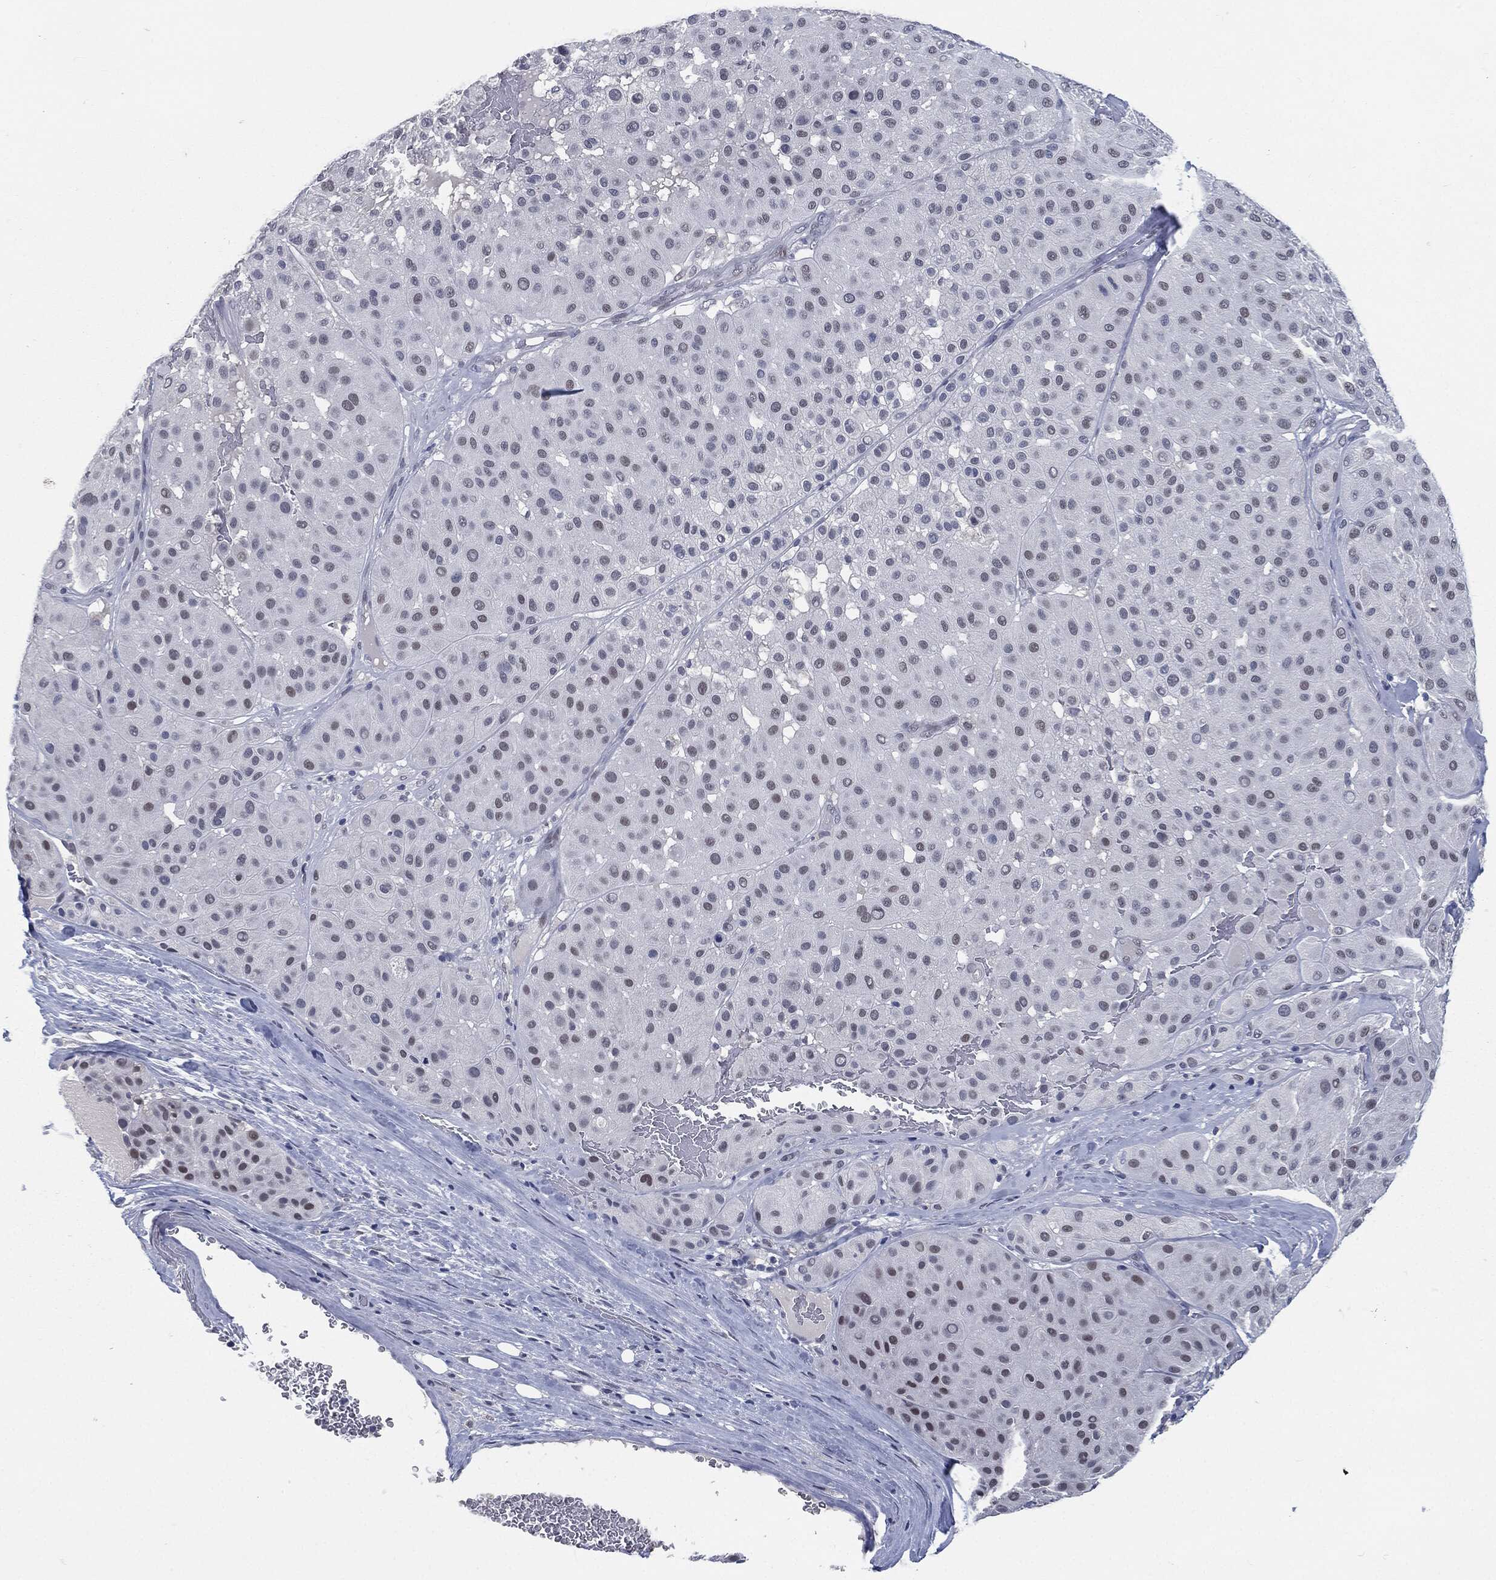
{"staining": {"intensity": "negative", "quantity": "none", "location": "none"}, "tissue": "melanoma", "cell_type": "Tumor cells", "image_type": "cancer", "snomed": [{"axis": "morphology", "description": "Malignant melanoma, Metastatic site"}, {"axis": "topography", "description": "Smooth muscle"}], "caption": "Immunohistochemistry histopathology image of neoplastic tissue: melanoma stained with DAB (3,3'-diaminobenzidine) displays no significant protein expression in tumor cells.", "gene": "PROM1", "patient": {"sex": "male", "age": 41}}